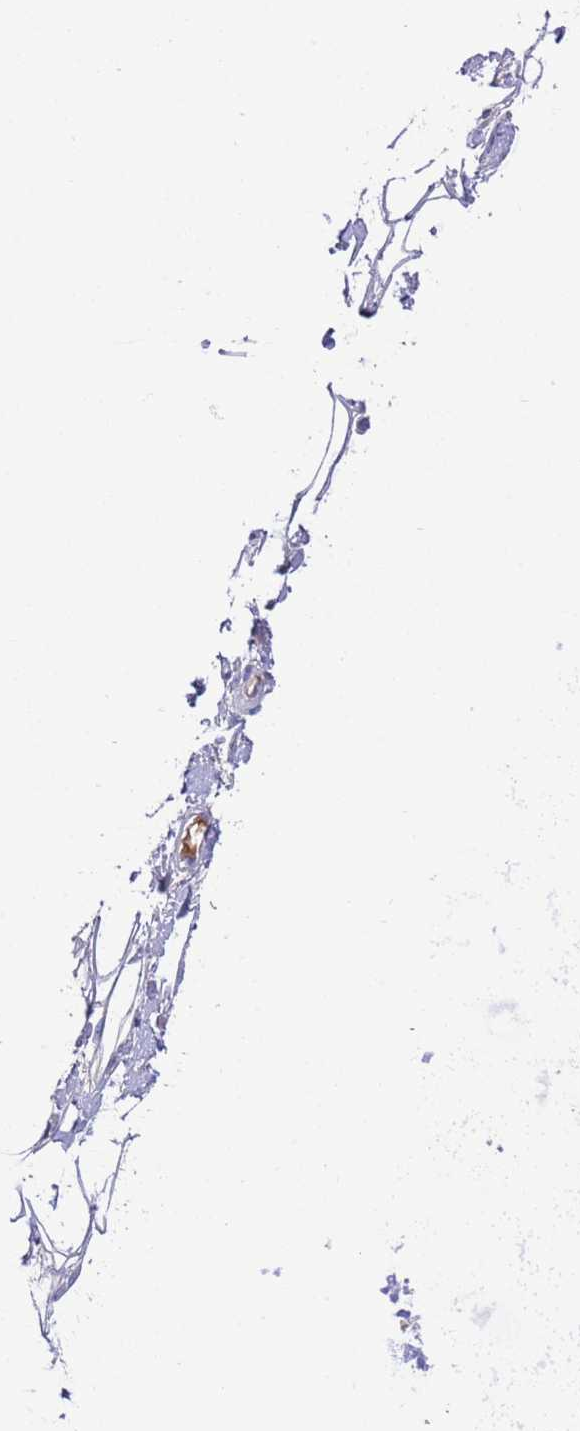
{"staining": {"intensity": "negative", "quantity": "none", "location": "none"}, "tissue": "adipose tissue", "cell_type": "Adipocytes", "image_type": "normal", "snomed": [{"axis": "morphology", "description": "Normal tissue, NOS"}, {"axis": "topography", "description": "Cartilage tissue"}, {"axis": "topography", "description": "Bronchus"}], "caption": "Human adipose tissue stained for a protein using immunohistochemistry shows no expression in adipocytes.", "gene": "IGFL4", "patient": {"sex": "male", "age": 56}}